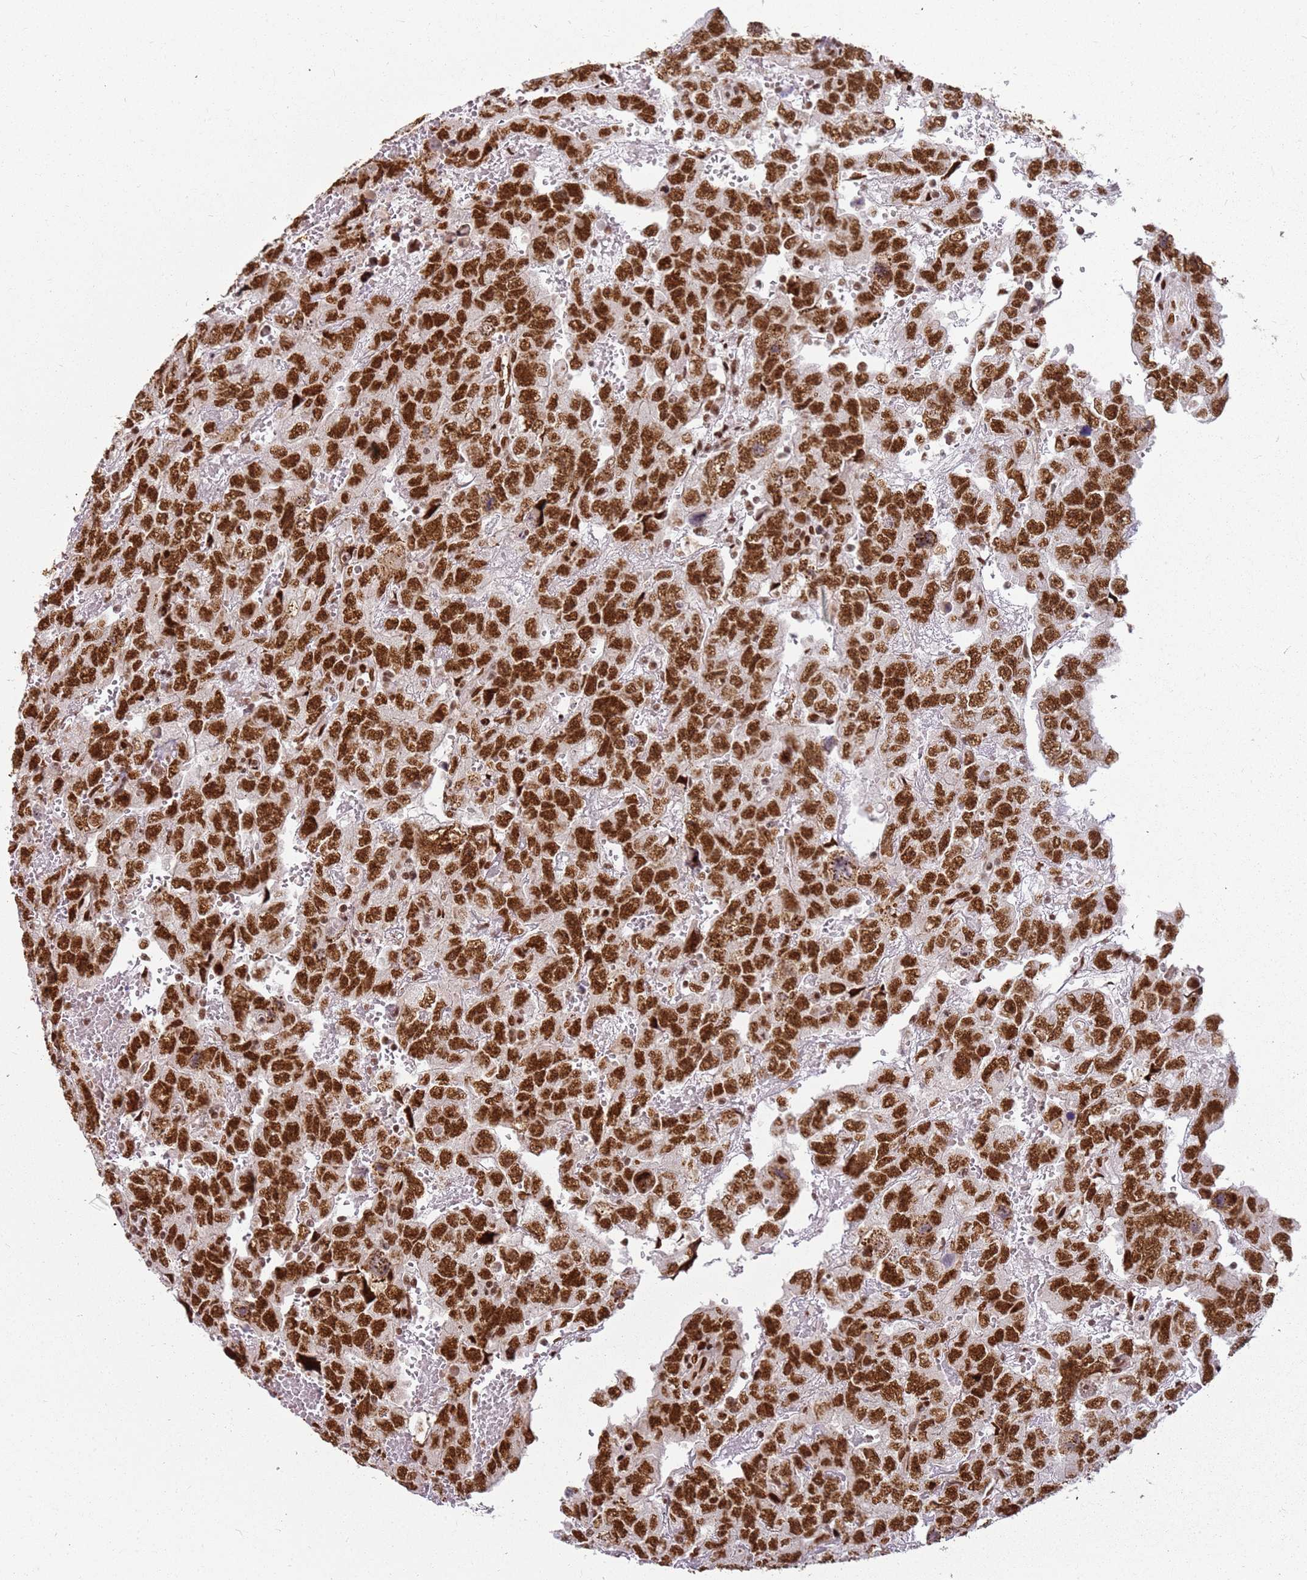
{"staining": {"intensity": "strong", "quantity": ">75%", "location": "nuclear"}, "tissue": "testis cancer", "cell_type": "Tumor cells", "image_type": "cancer", "snomed": [{"axis": "morphology", "description": "Carcinoma, Embryonal, NOS"}, {"axis": "topography", "description": "Testis"}], "caption": "Testis cancer (embryonal carcinoma) tissue reveals strong nuclear expression in about >75% of tumor cells (DAB (3,3'-diaminobenzidine) IHC, brown staining for protein, blue staining for nuclei).", "gene": "TENT4A", "patient": {"sex": "male", "age": 45}}